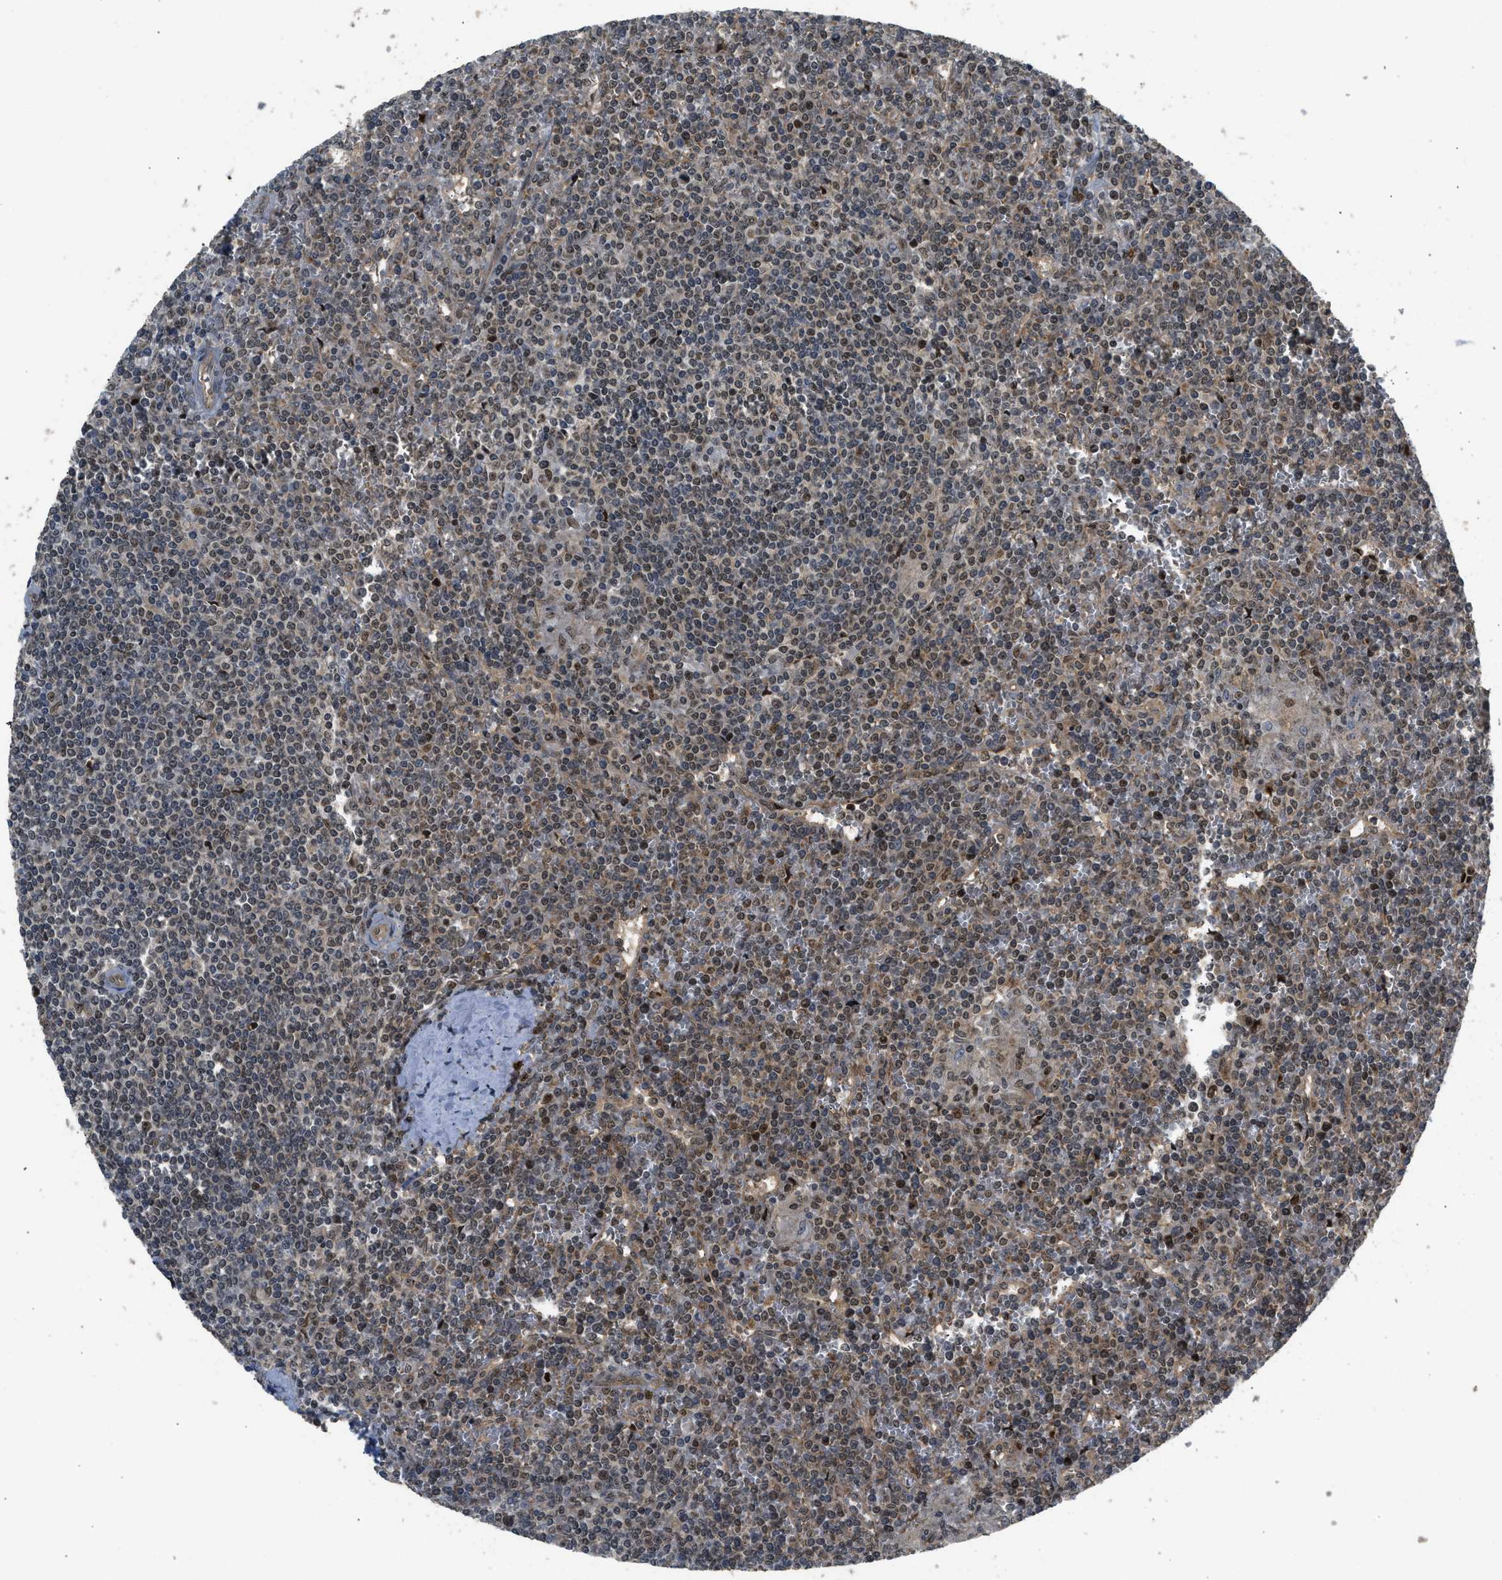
{"staining": {"intensity": "moderate", "quantity": "25%-75%", "location": "nuclear"}, "tissue": "lymphoma", "cell_type": "Tumor cells", "image_type": "cancer", "snomed": [{"axis": "morphology", "description": "Malignant lymphoma, non-Hodgkin's type, Low grade"}, {"axis": "topography", "description": "Spleen"}], "caption": "Protein analysis of malignant lymphoma, non-Hodgkin's type (low-grade) tissue exhibits moderate nuclear expression in approximately 25%-75% of tumor cells. (brown staining indicates protein expression, while blue staining denotes nuclei).", "gene": "GET1", "patient": {"sex": "female", "age": 19}}